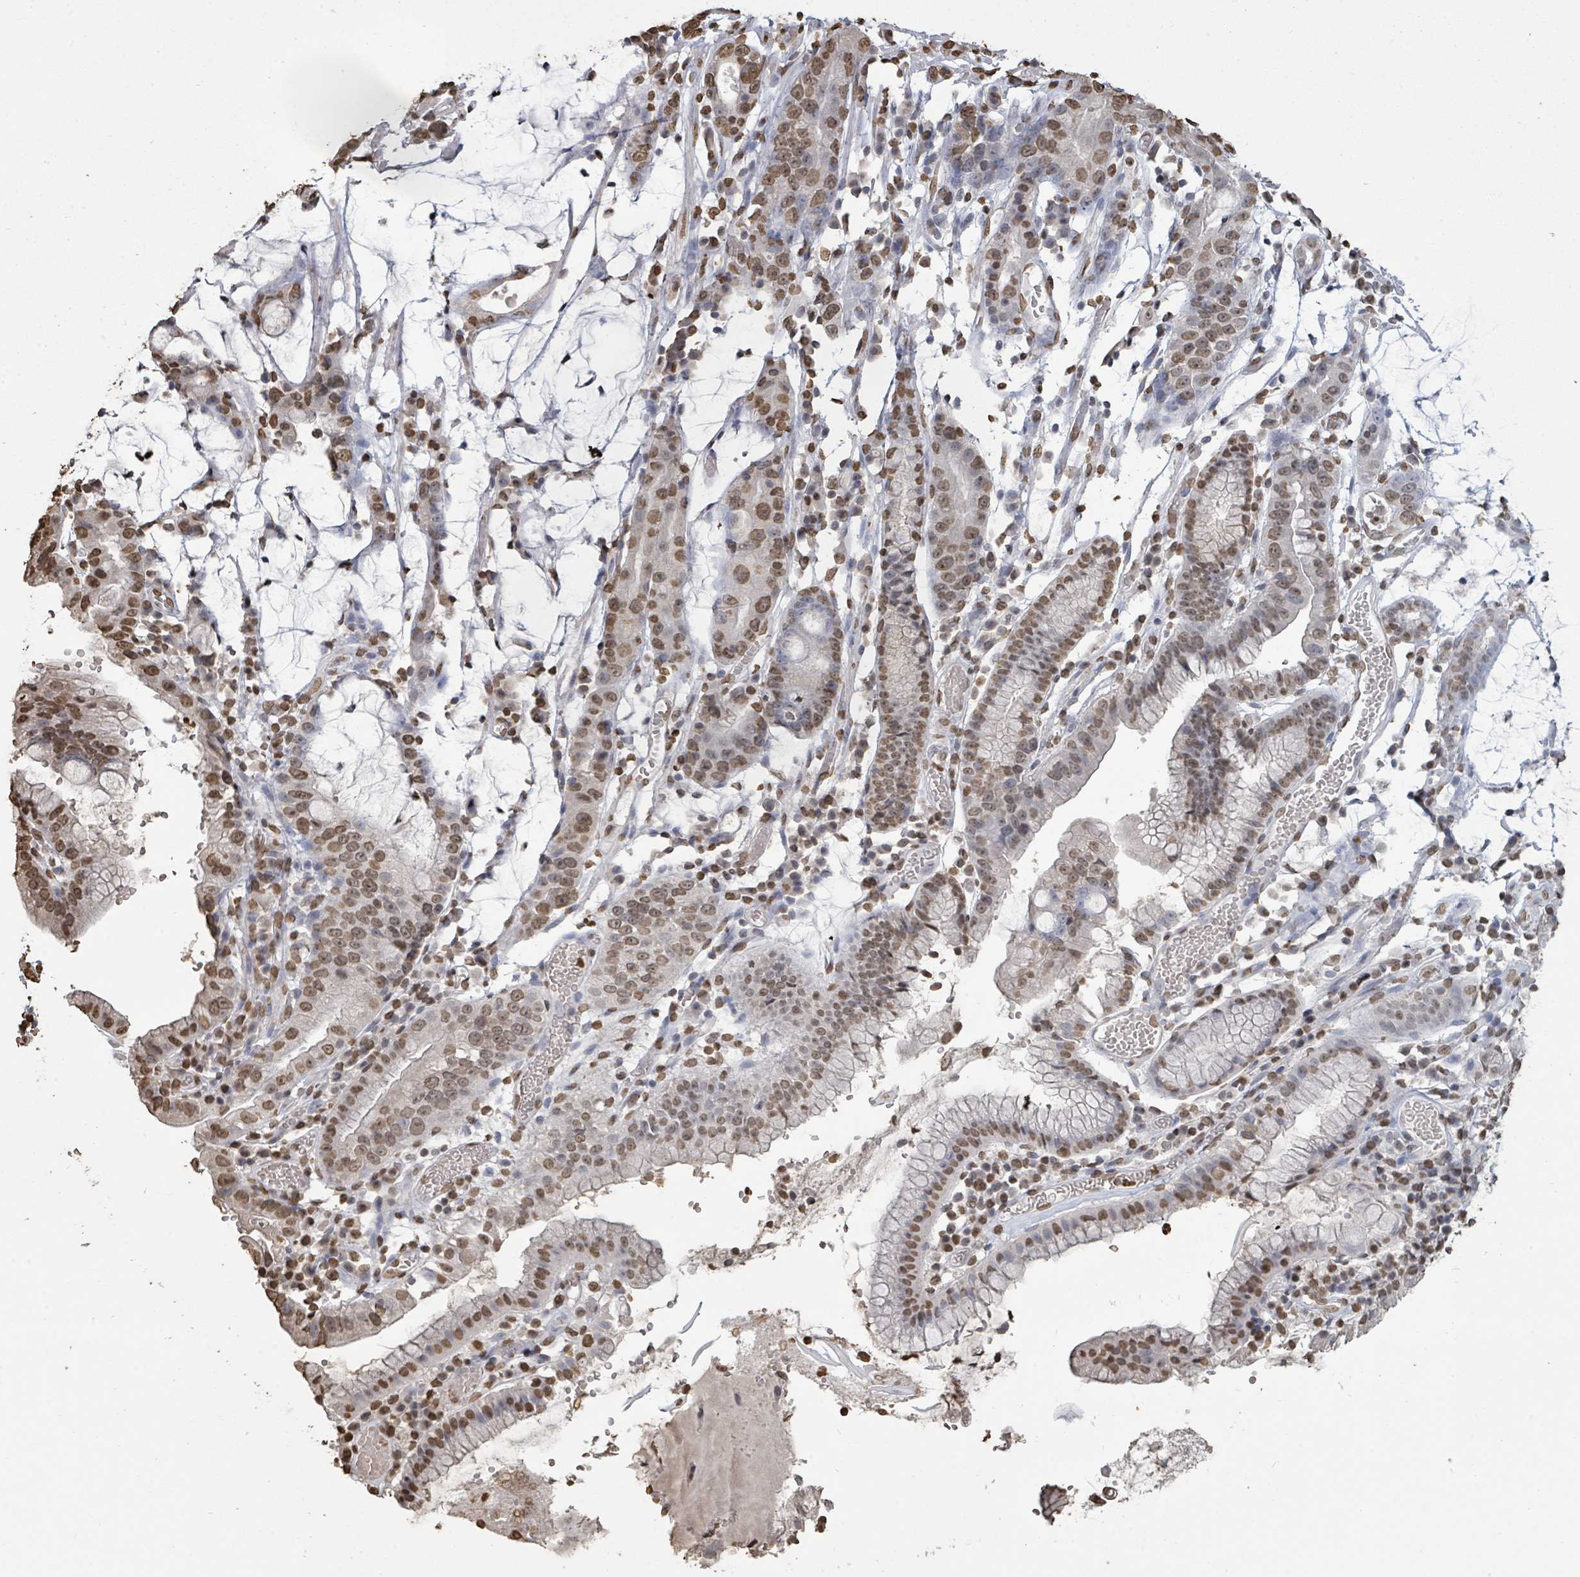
{"staining": {"intensity": "moderate", "quantity": ">75%", "location": "nuclear"}, "tissue": "stomach cancer", "cell_type": "Tumor cells", "image_type": "cancer", "snomed": [{"axis": "morphology", "description": "Adenocarcinoma, NOS"}, {"axis": "topography", "description": "Stomach"}], "caption": "Stomach adenocarcinoma stained for a protein displays moderate nuclear positivity in tumor cells.", "gene": "MRPS12", "patient": {"sex": "male", "age": 55}}